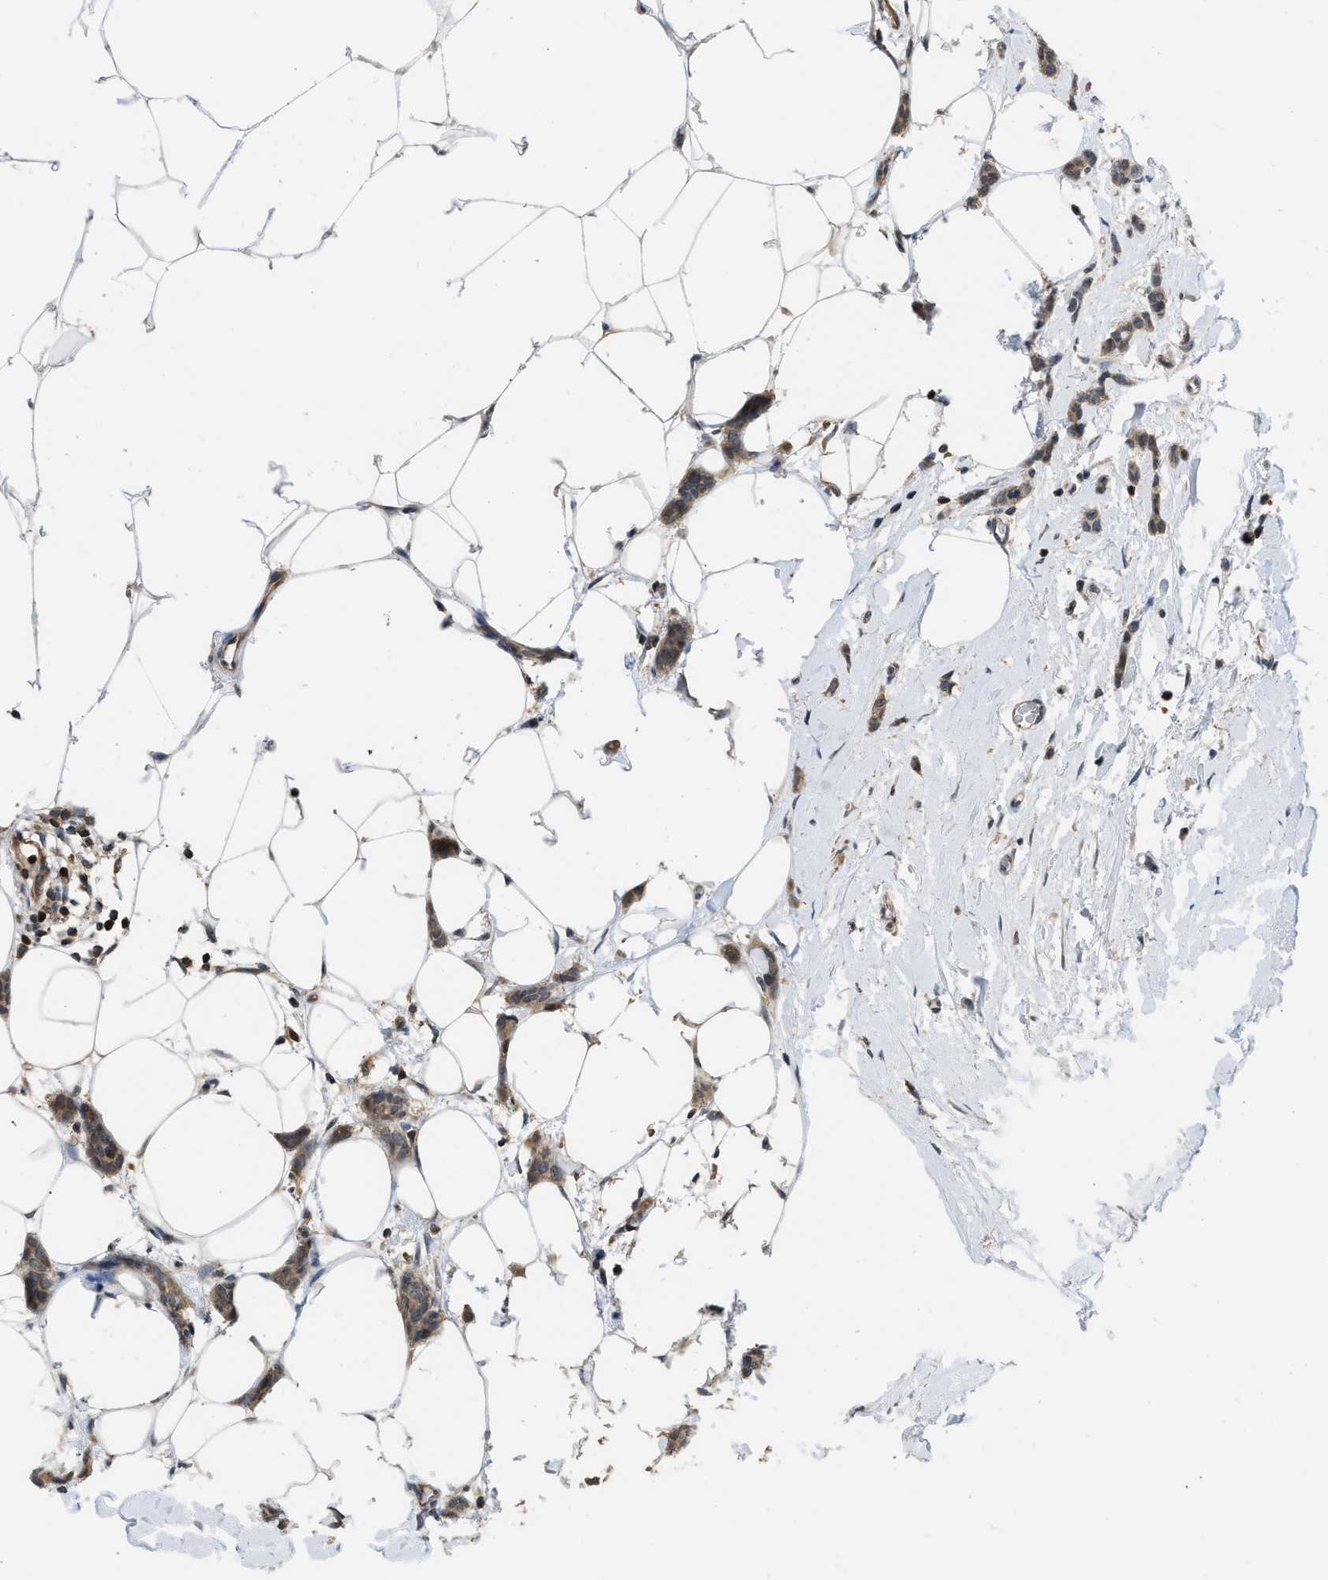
{"staining": {"intensity": "weak", "quantity": ">75%", "location": "cytoplasmic/membranous"}, "tissue": "breast cancer", "cell_type": "Tumor cells", "image_type": "cancer", "snomed": [{"axis": "morphology", "description": "Lobular carcinoma"}, {"axis": "topography", "description": "Skin"}, {"axis": "topography", "description": "Breast"}], "caption": "About >75% of tumor cells in breast lobular carcinoma reveal weak cytoplasmic/membranous protein positivity as visualized by brown immunohistochemical staining.", "gene": "TES", "patient": {"sex": "female", "age": 46}}